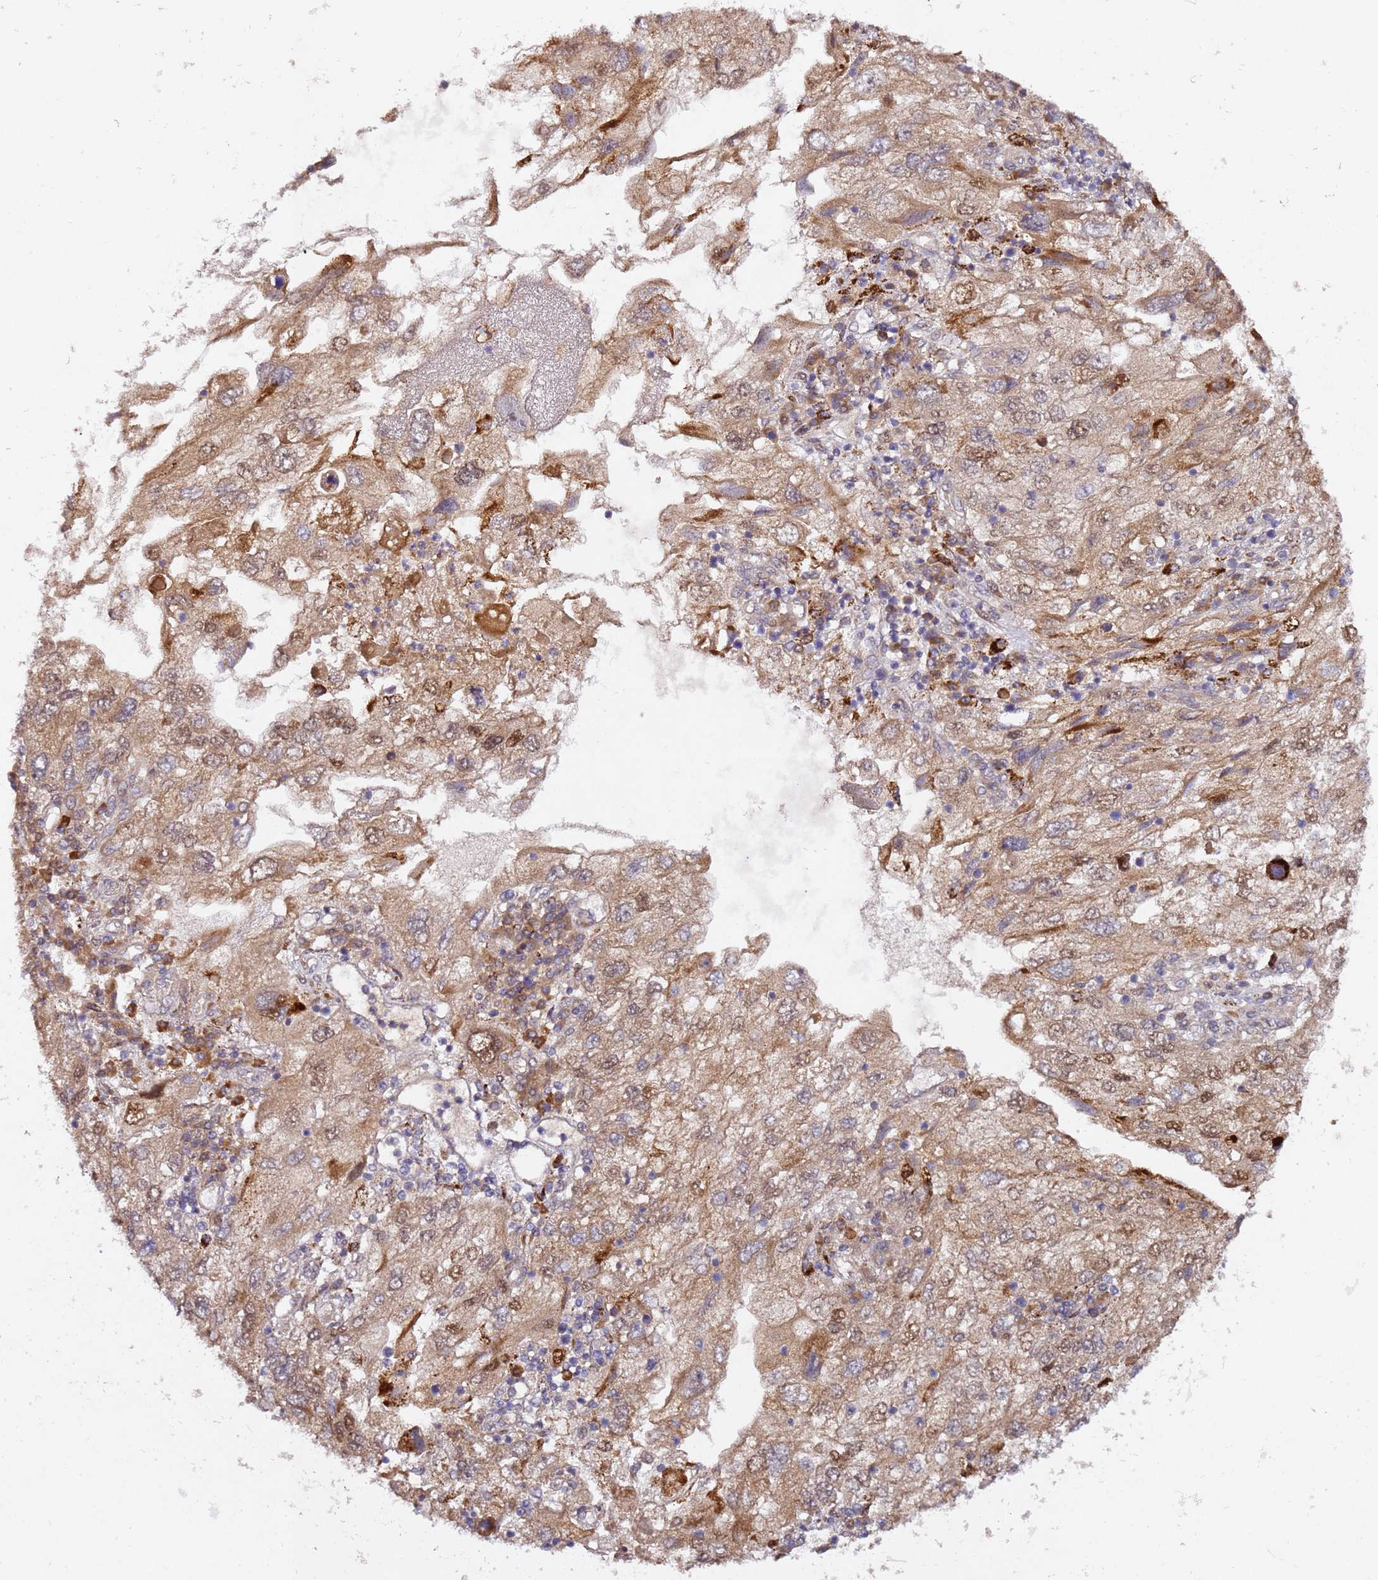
{"staining": {"intensity": "moderate", "quantity": ">75%", "location": "nuclear"}, "tissue": "endometrial cancer", "cell_type": "Tumor cells", "image_type": "cancer", "snomed": [{"axis": "morphology", "description": "Adenocarcinoma, NOS"}, {"axis": "topography", "description": "Endometrium"}], "caption": "Protein expression analysis of human adenocarcinoma (endometrial) reveals moderate nuclear positivity in approximately >75% of tumor cells.", "gene": "ALG11", "patient": {"sex": "female", "age": 49}}